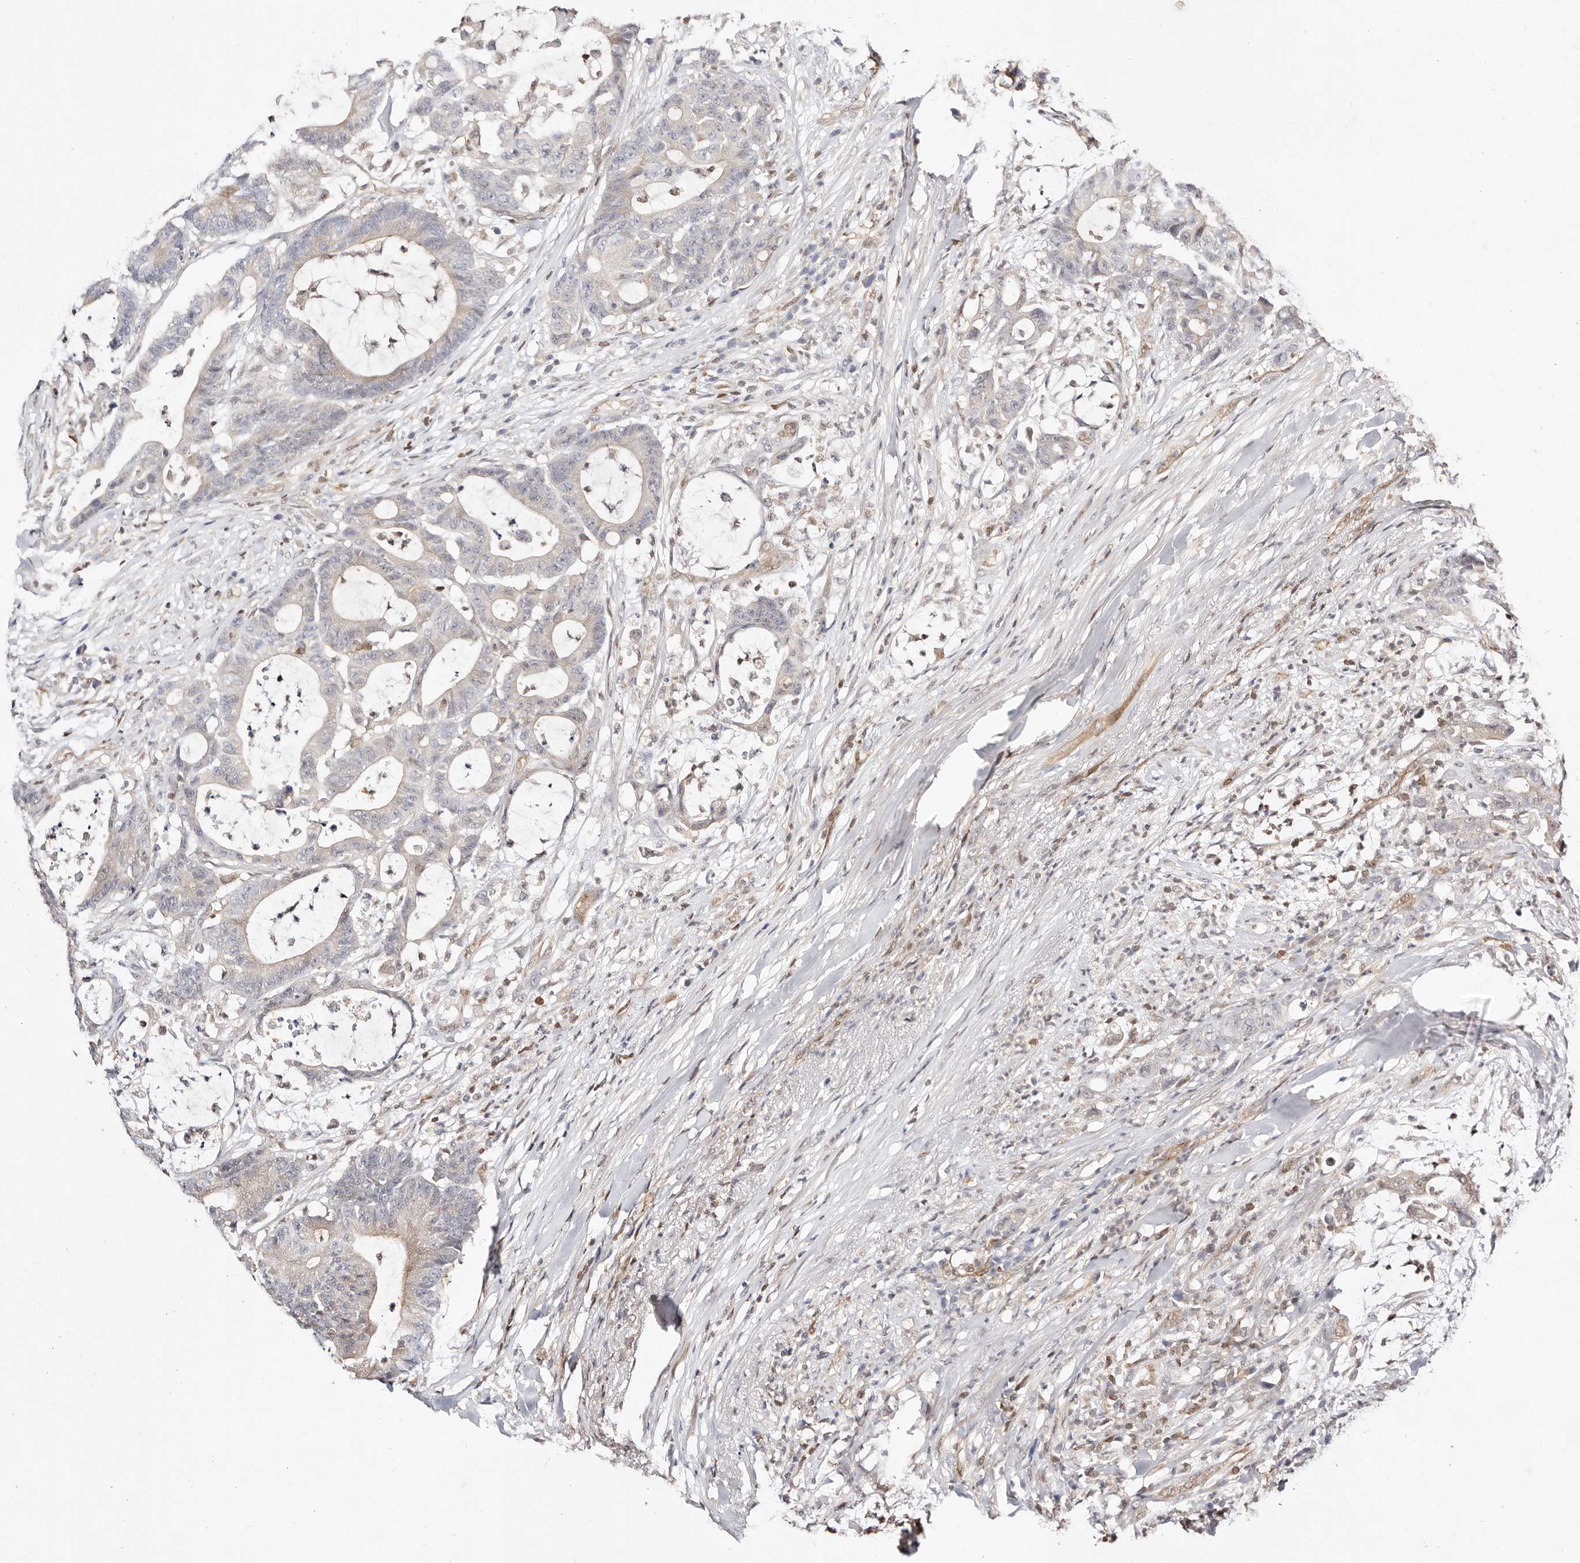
{"staining": {"intensity": "negative", "quantity": "none", "location": "none"}, "tissue": "colorectal cancer", "cell_type": "Tumor cells", "image_type": "cancer", "snomed": [{"axis": "morphology", "description": "Adenocarcinoma, NOS"}, {"axis": "topography", "description": "Colon"}], "caption": "Tumor cells show no significant protein positivity in colorectal cancer. The staining was performed using DAB (3,3'-diaminobenzidine) to visualize the protein expression in brown, while the nuclei were stained in blue with hematoxylin (Magnification: 20x).", "gene": "STAT5A", "patient": {"sex": "female", "age": 84}}